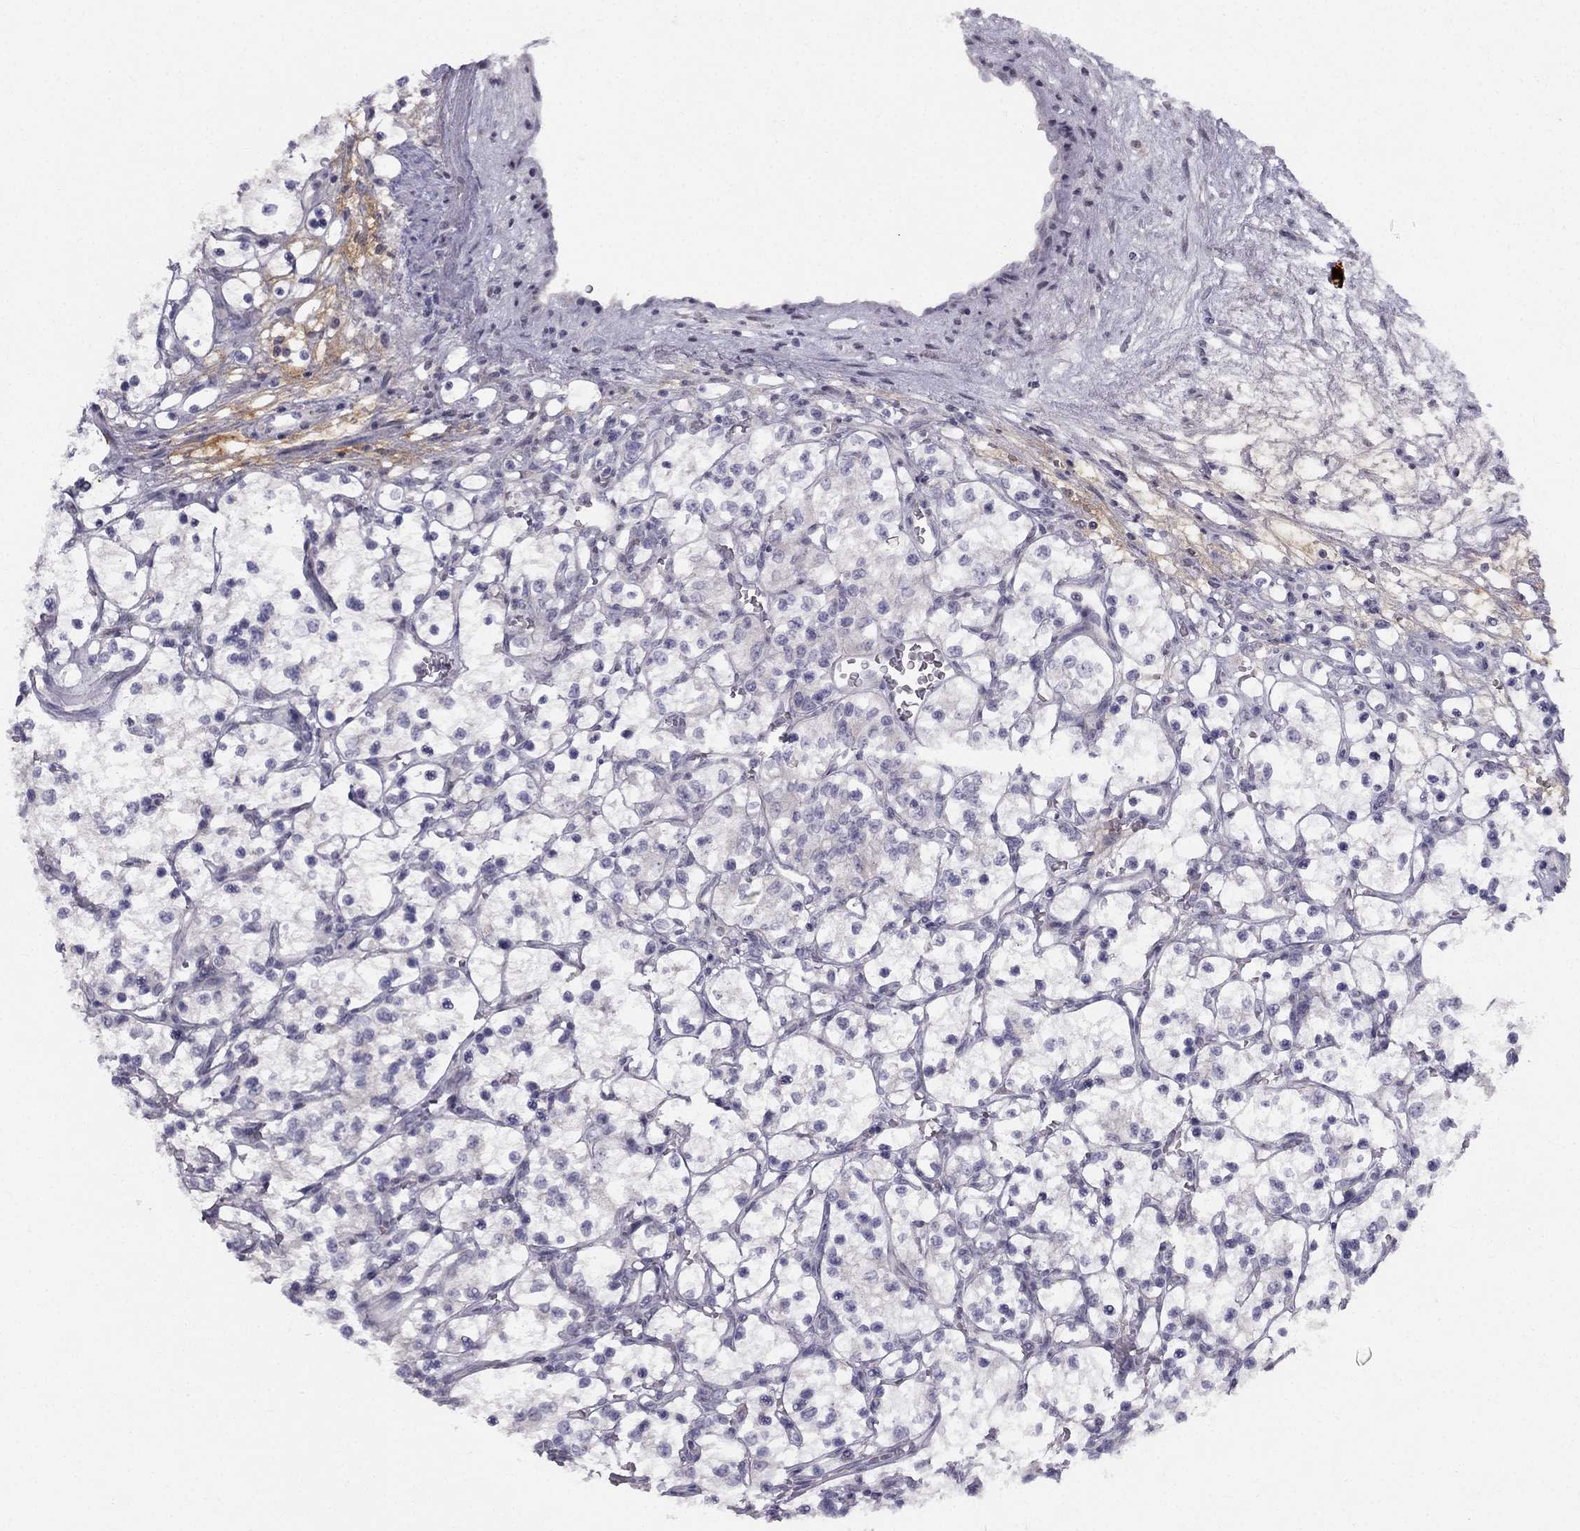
{"staining": {"intensity": "negative", "quantity": "none", "location": "none"}, "tissue": "renal cancer", "cell_type": "Tumor cells", "image_type": "cancer", "snomed": [{"axis": "morphology", "description": "Adenocarcinoma, NOS"}, {"axis": "topography", "description": "Kidney"}], "caption": "Immunohistochemical staining of human adenocarcinoma (renal) exhibits no significant expression in tumor cells.", "gene": "TRPS1", "patient": {"sex": "female", "age": 69}}